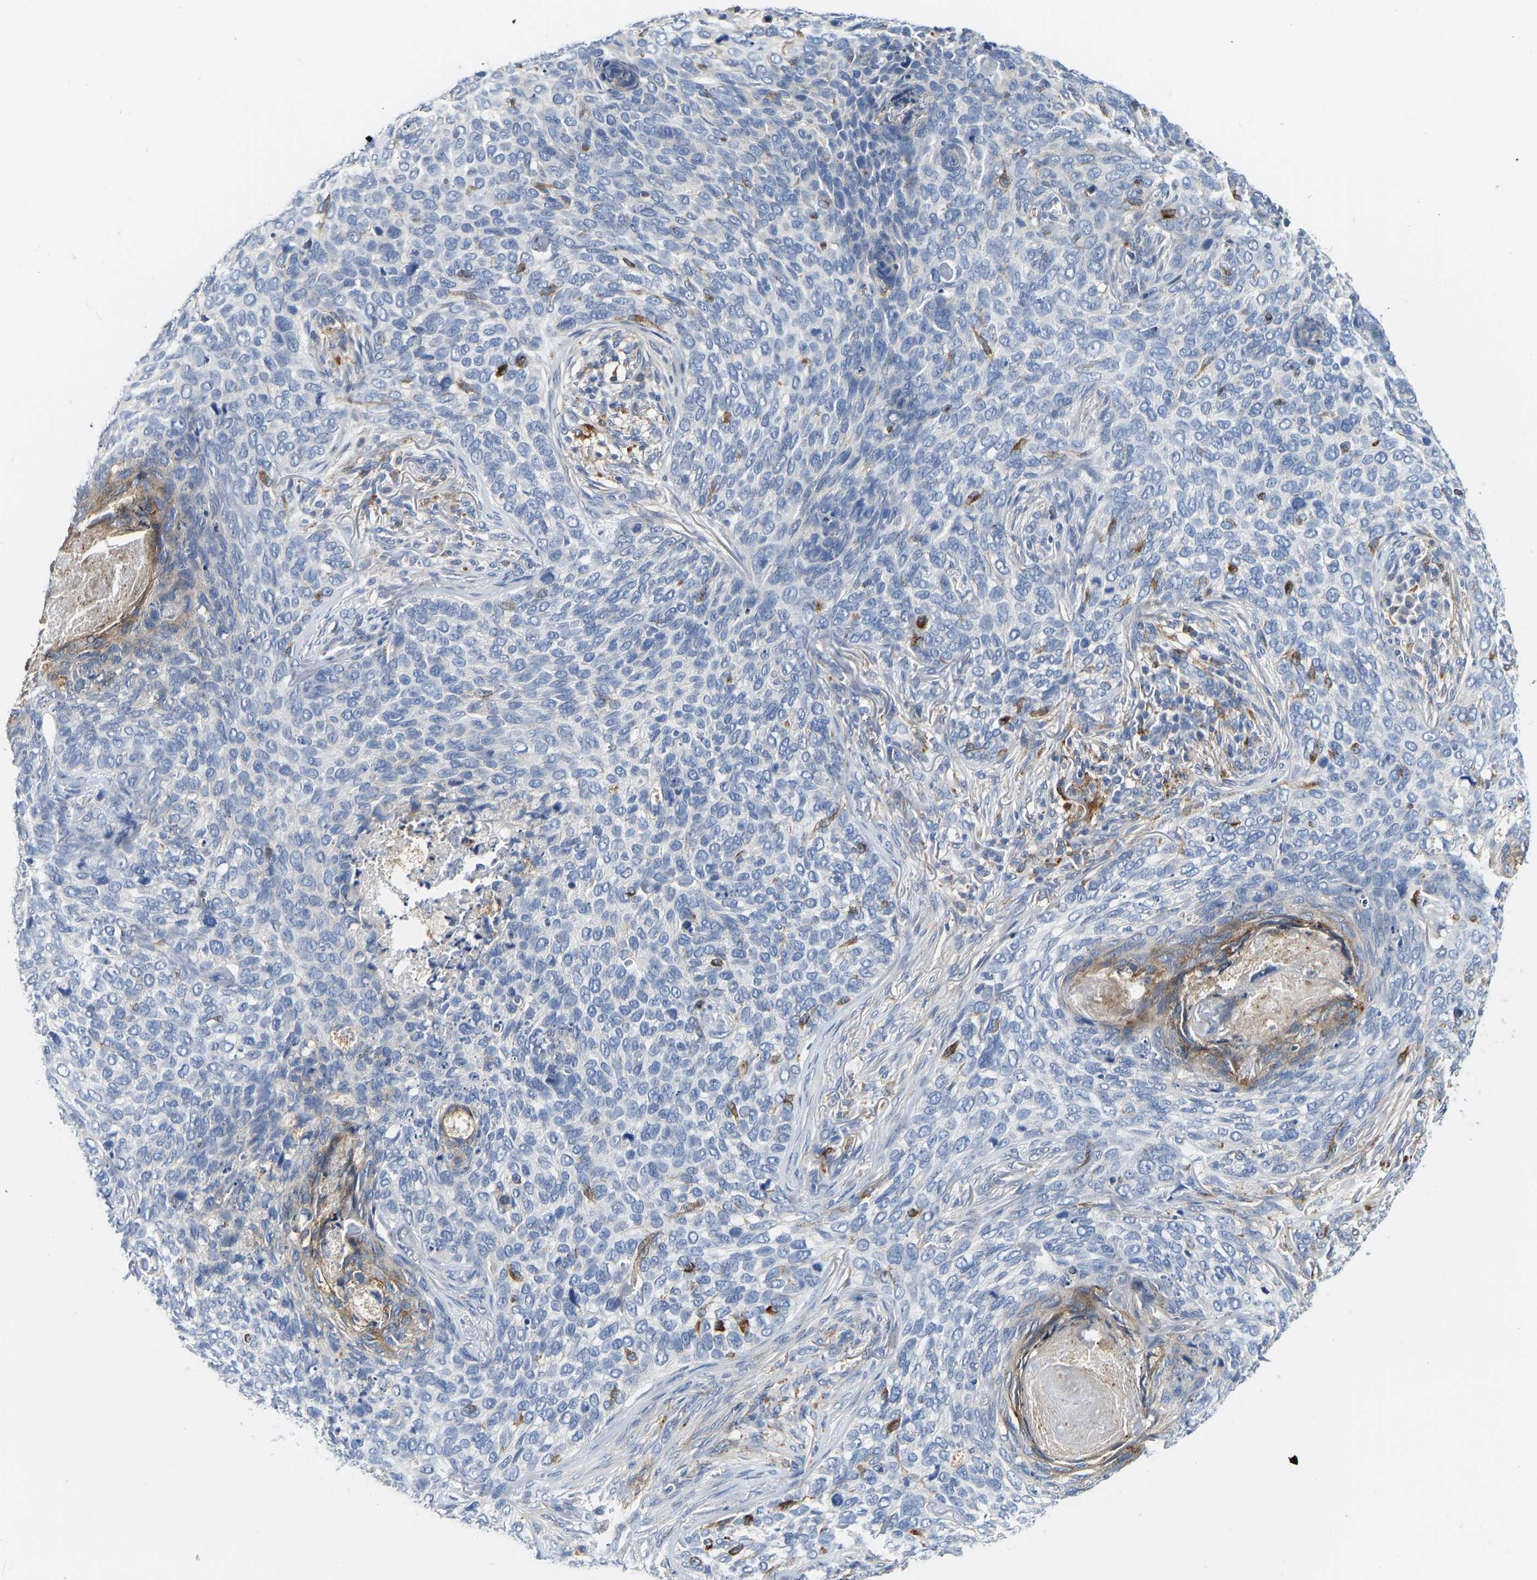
{"staining": {"intensity": "negative", "quantity": "none", "location": "none"}, "tissue": "skin cancer", "cell_type": "Tumor cells", "image_type": "cancer", "snomed": [{"axis": "morphology", "description": "Basal cell carcinoma"}, {"axis": "topography", "description": "Skin"}], "caption": "High magnification brightfield microscopy of skin cancer stained with DAB (brown) and counterstained with hematoxylin (blue): tumor cells show no significant staining. The staining was performed using DAB (3,3'-diaminobenzidine) to visualize the protein expression in brown, while the nuclei were stained in blue with hematoxylin (Magnification: 20x).", "gene": "ATP6V1E1", "patient": {"sex": "female", "age": 64}}